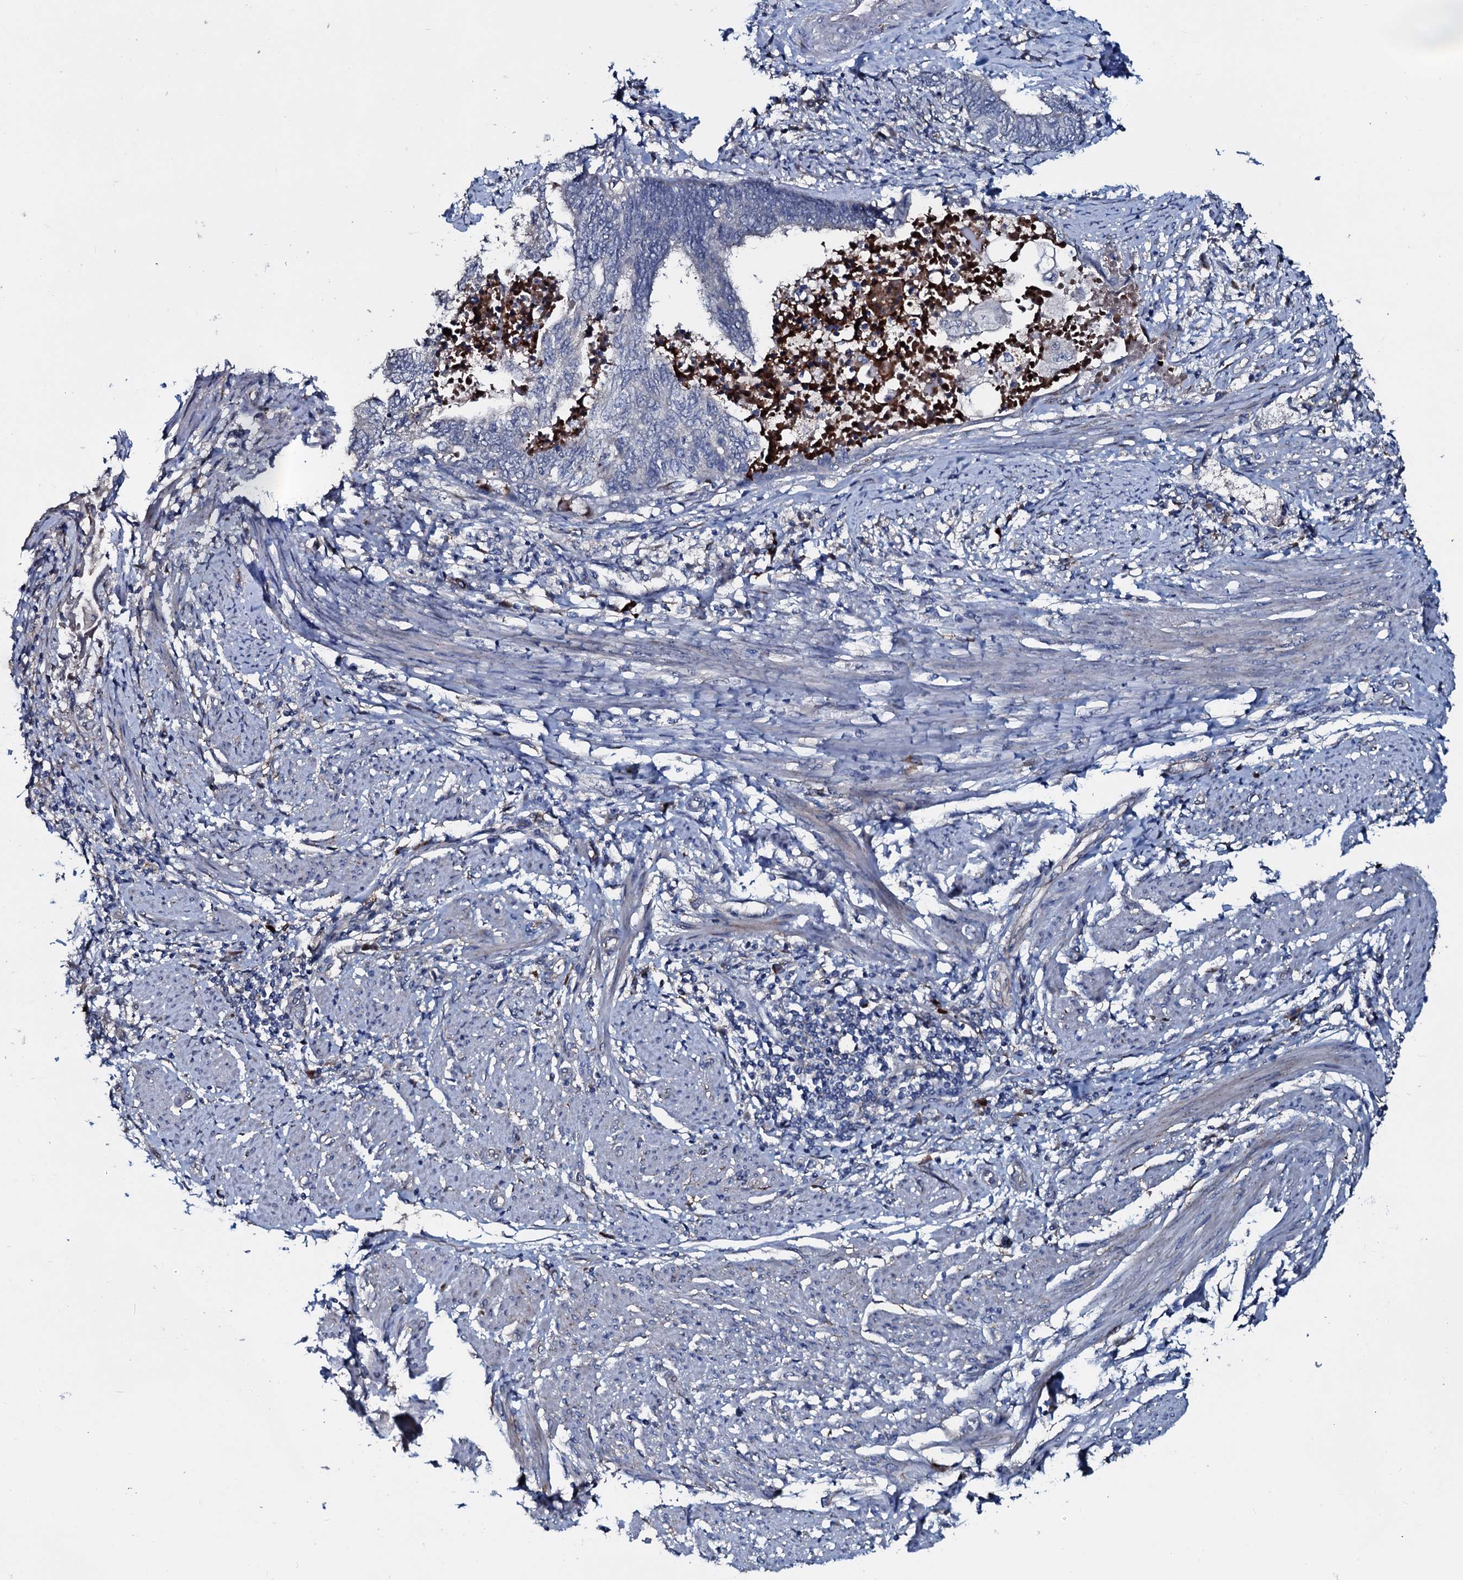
{"staining": {"intensity": "negative", "quantity": "none", "location": "none"}, "tissue": "endometrial cancer", "cell_type": "Tumor cells", "image_type": "cancer", "snomed": [{"axis": "morphology", "description": "Adenocarcinoma, NOS"}, {"axis": "topography", "description": "Uterus"}, {"axis": "topography", "description": "Endometrium"}], "caption": "Human endometrial adenocarcinoma stained for a protein using immunohistochemistry exhibits no positivity in tumor cells.", "gene": "IL12B", "patient": {"sex": "female", "age": 70}}